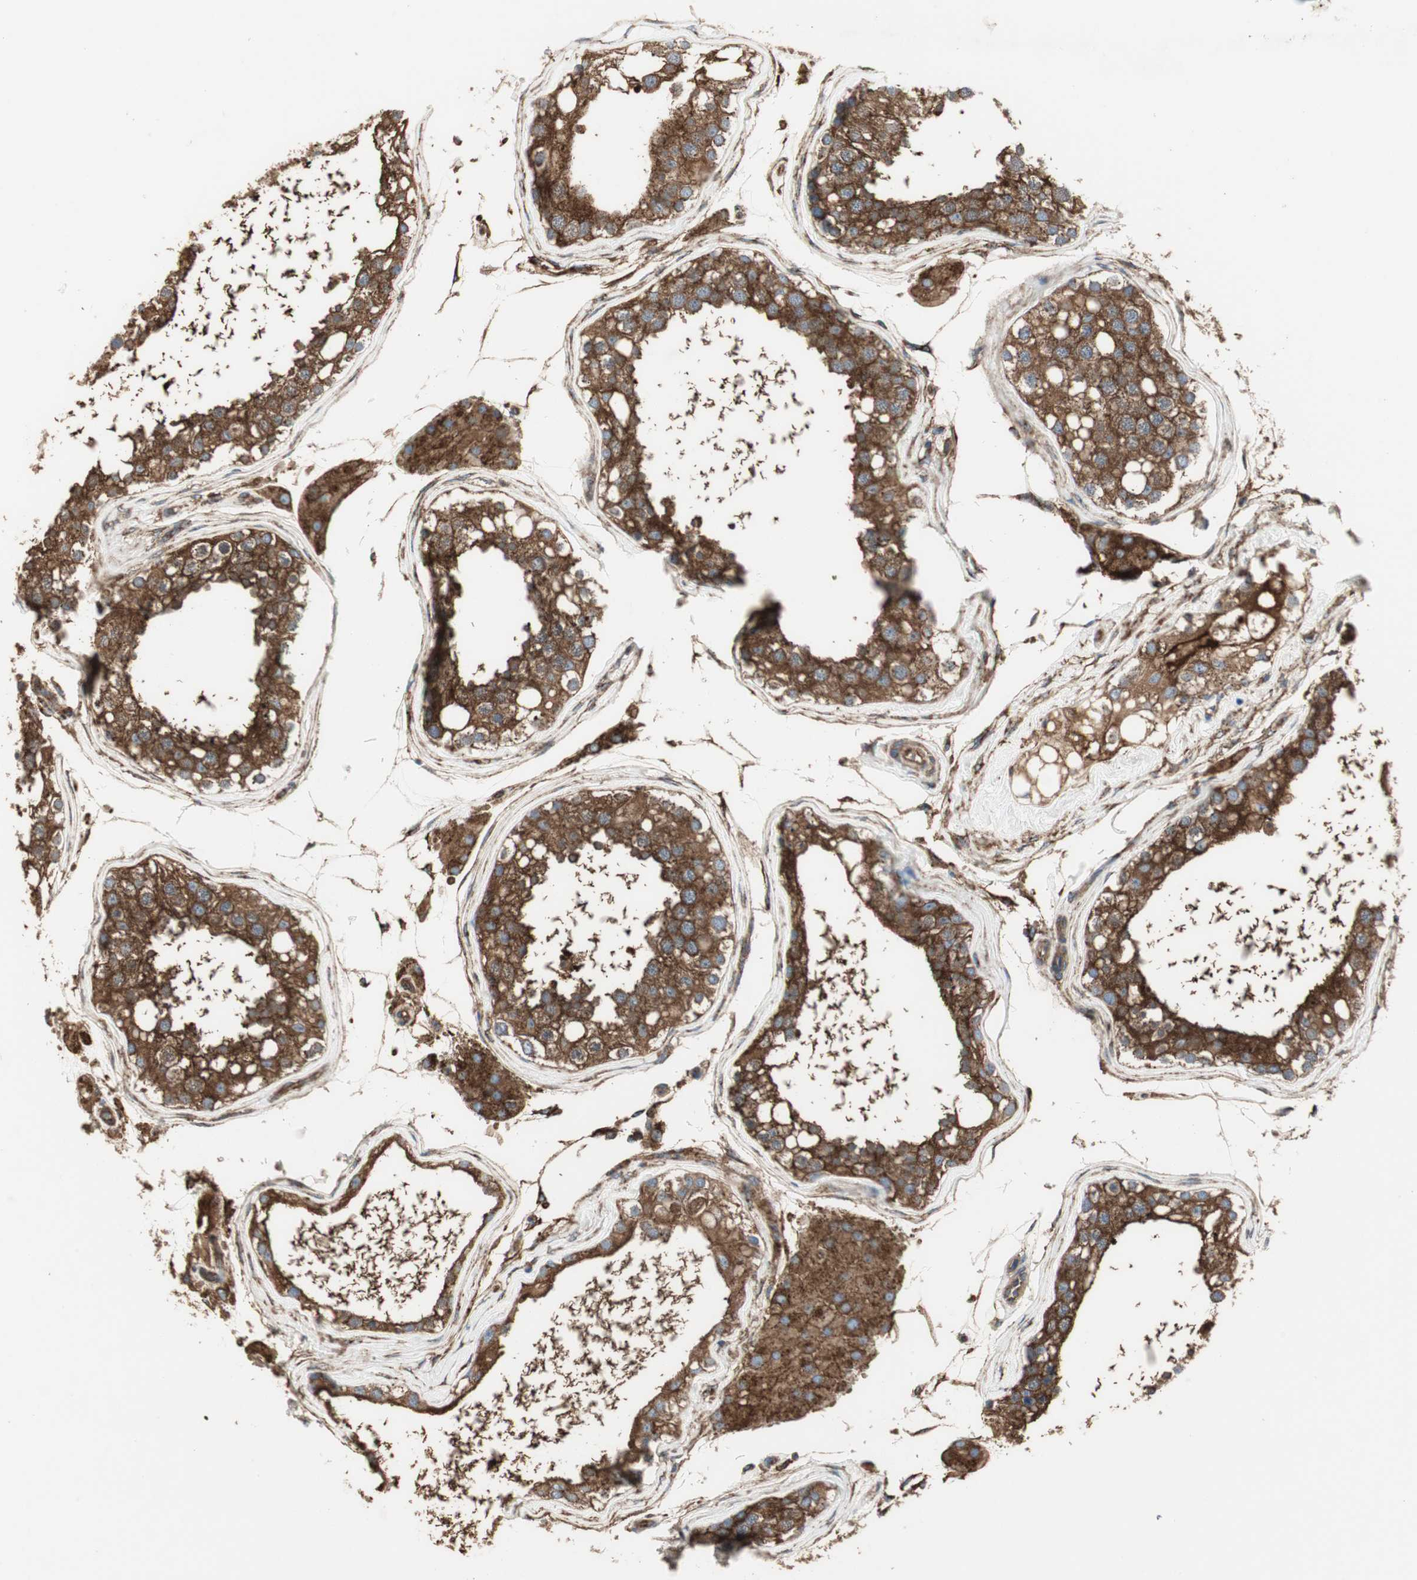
{"staining": {"intensity": "strong", "quantity": ">75%", "location": "cytoplasmic/membranous"}, "tissue": "testis", "cell_type": "Cells in seminiferous ducts", "image_type": "normal", "snomed": [{"axis": "morphology", "description": "Normal tissue, NOS"}, {"axis": "topography", "description": "Testis"}], "caption": "About >75% of cells in seminiferous ducts in benign human testis demonstrate strong cytoplasmic/membranous protein expression as visualized by brown immunohistochemical staining.", "gene": "H6PD", "patient": {"sex": "male", "age": 68}}